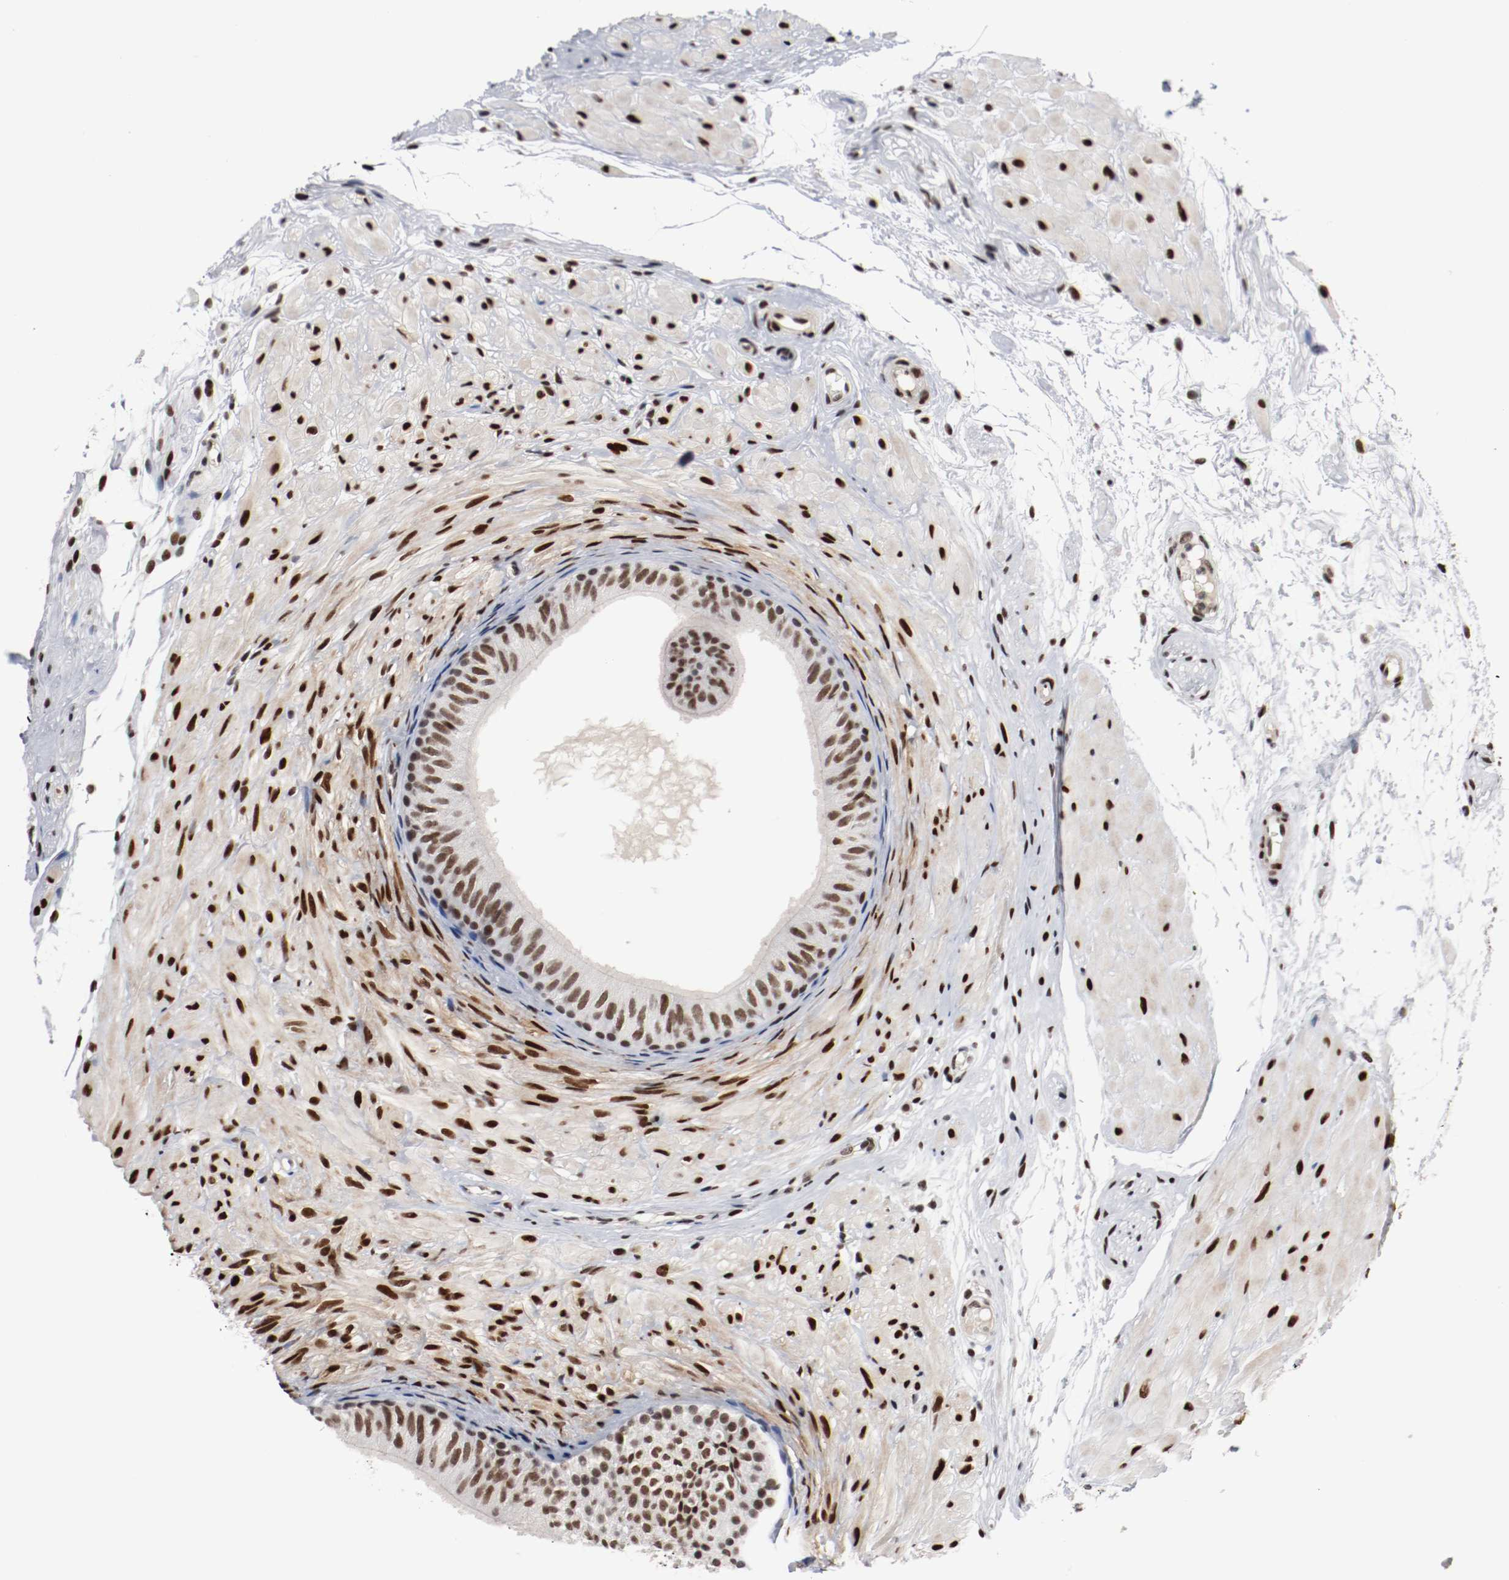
{"staining": {"intensity": "strong", "quantity": ">75%", "location": "nuclear"}, "tissue": "epididymis", "cell_type": "Glandular cells", "image_type": "normal", "snomed": [{"axis": "morphology", "description": "Normal tissue, NOS"}, {"axis": "morphology", "description": "Atrophy, NOS"}, {"axis": "topography", "description": "Testis"}, {"axis": "topography", "description": "Epididymis"}], "caption": "The photomicrograph displays staining of unremarkable epididymis, revealing strong nuclear protein positivity (brown color) within glandular cells. The staining was performed using DAB (3,3'-diaminobenzidine) to visualize the protein expression in brown, while the nuclei were stained in blue with hematoxylin (Magnification: 20x).", "gene": "MEF2D", "patient": {"sex": "male", "age": 18}}